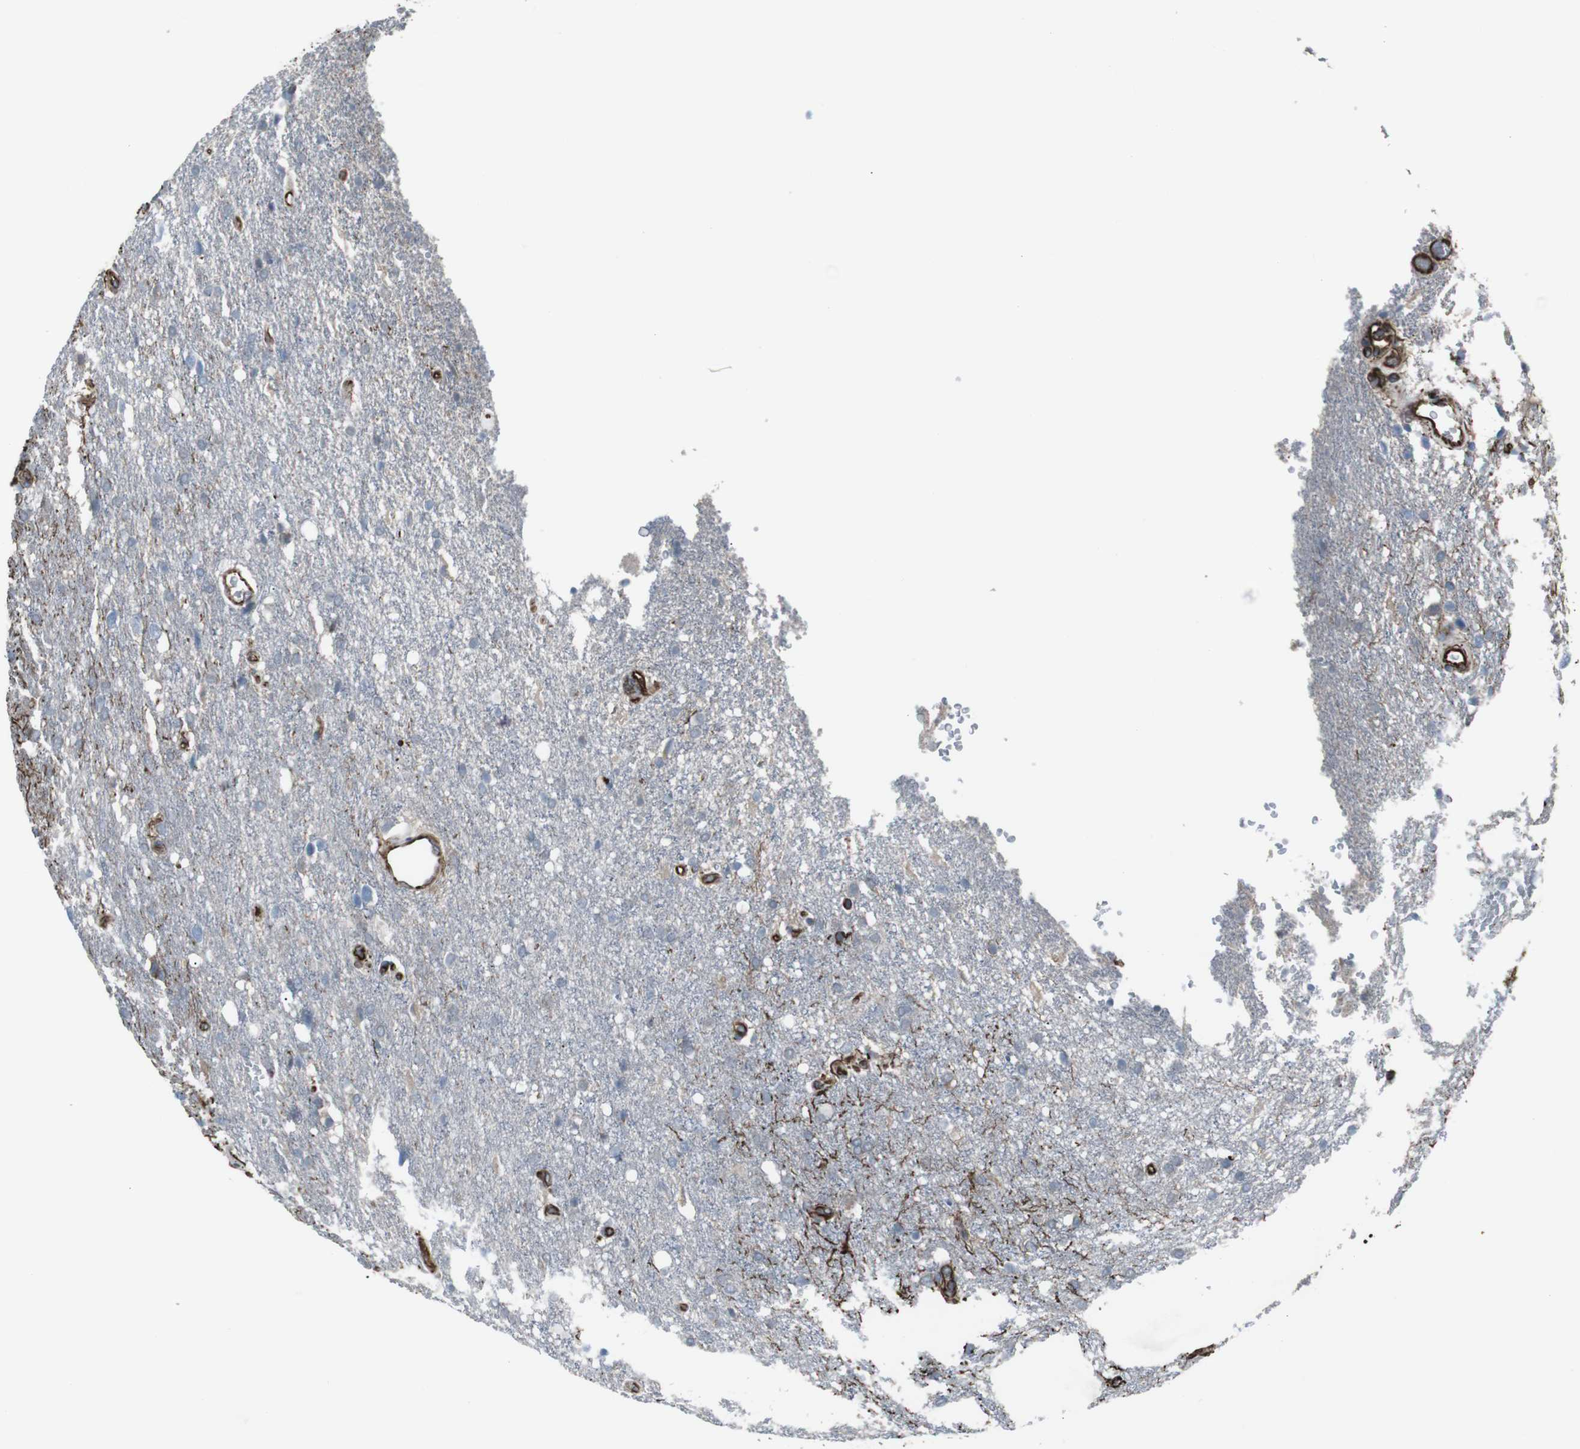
{"staining": {"intensity": "negative", "quantity": "none", "location": "none"}, "tissue": "glioma", "cell_type": "Tumor cells", "image_type": "cancer", "snomed": [{"axis": "morphology", "description": "Glioma, malignant, High grade"}, {"axis": "topography", "description": "Brain"}], "caption": "Immunohistochemical staining of high-grade glioma (malignant) exhibits no significant expression in tumor cells.", "gene": "TMEM141", "patient": {"sex": "female", "age": 58}}